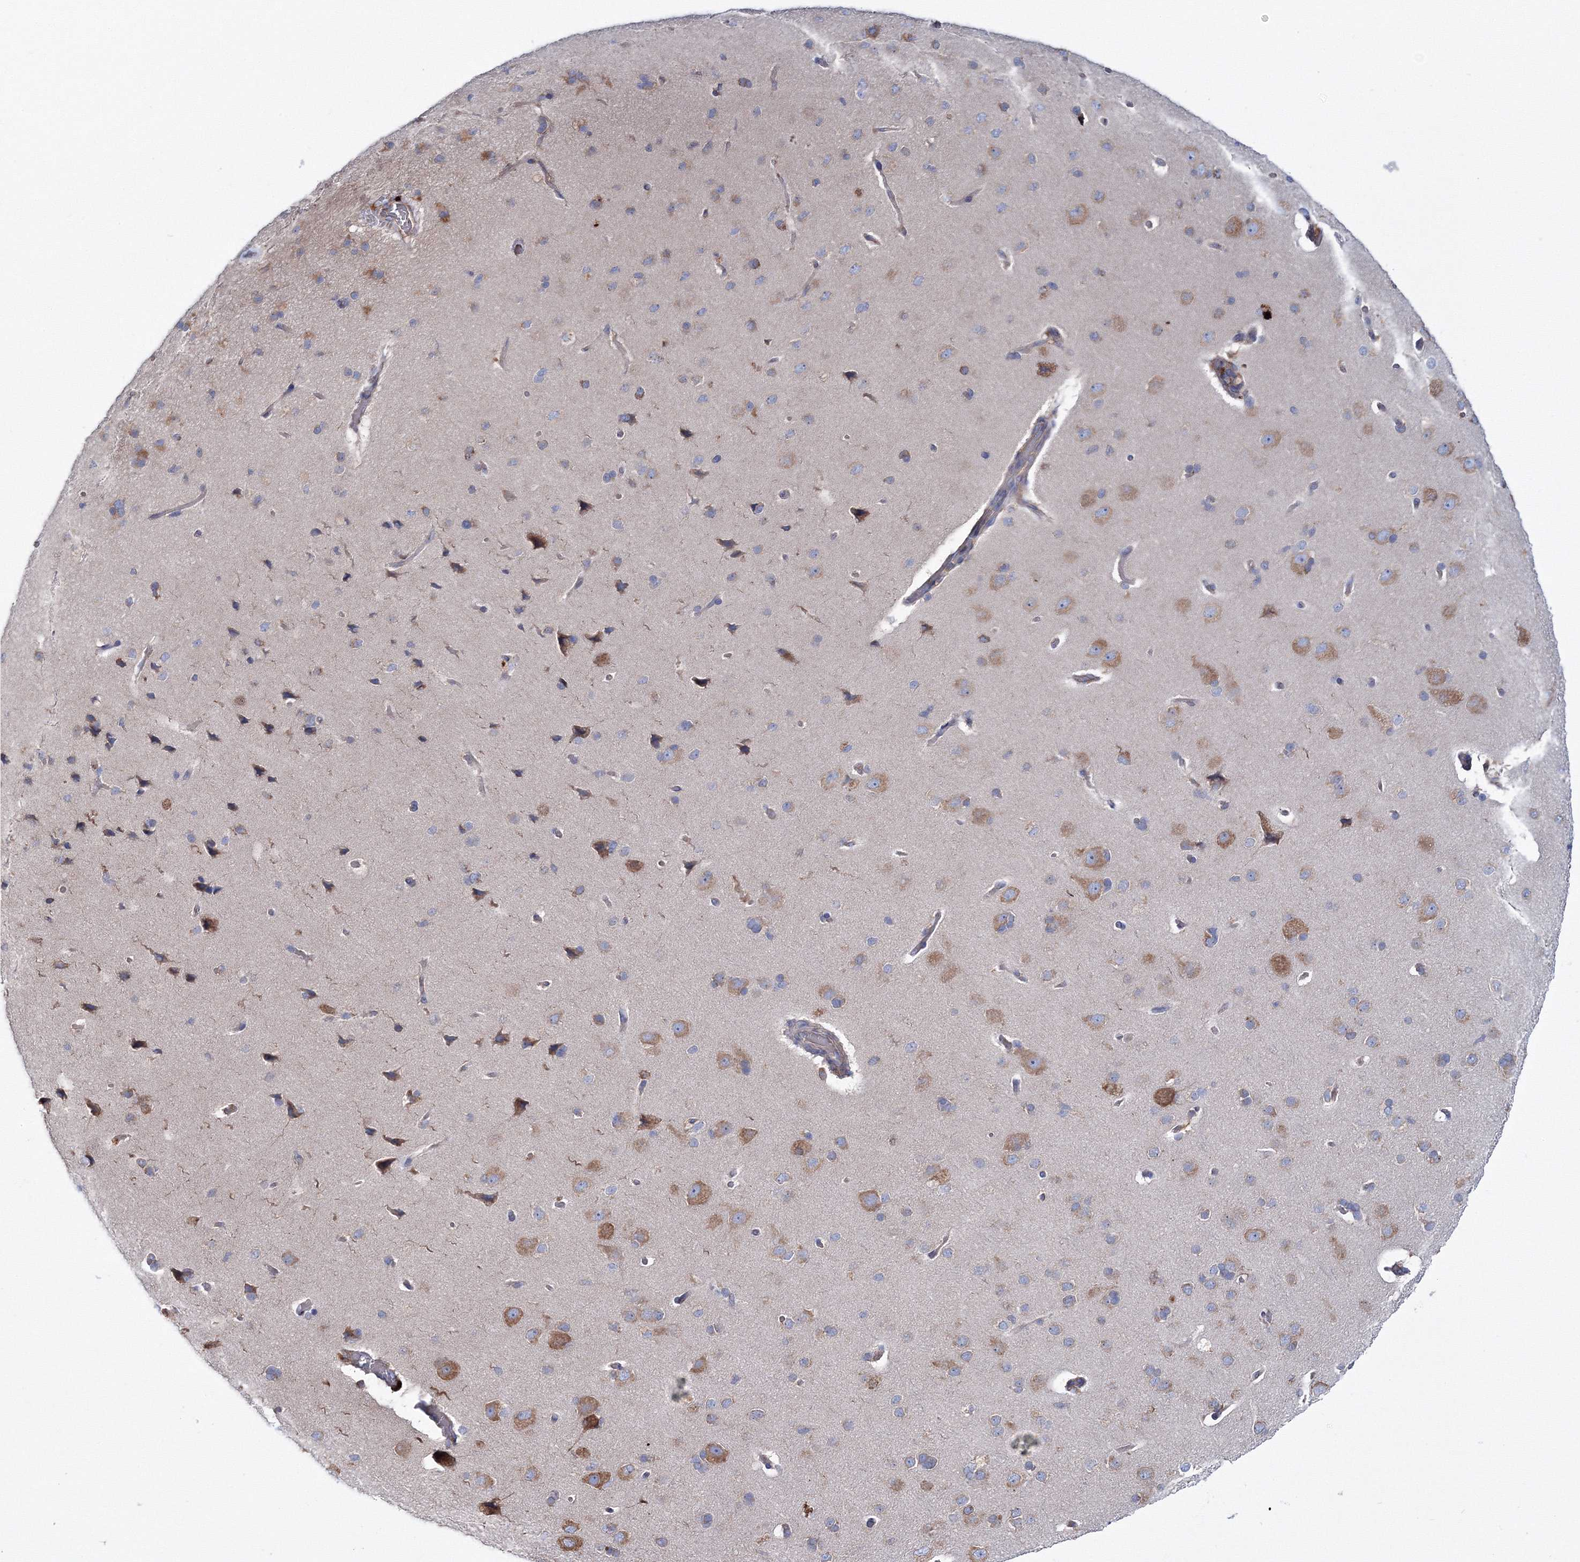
{"staining": {"intensity": "moderate", "quantity": "25%-75%", "location": "cytoplasmic/membranous"}, "tissue": "cerebral cortex", "cell_type": "Endothelial cells", "image_type": "normal", "snomed": [{"axis": "morphology", "description": "Normal tissue, NOS"}, {"axis": "topography", "description": "Cerebral cortex"}], "caption": "A micrograph of human cerebral cortex stained for a protein demonstrates moderate cytoplasmic/membranous brown staining in endothelial cells. The staining is performed using DAB (3,3'-diaminobenzidine) brown chromogen to label protein expression. The nuclei are counter-stained blue using hematoxylin.", "gene": "VPS8", "patient": {"sex": "male", "age": 62}}